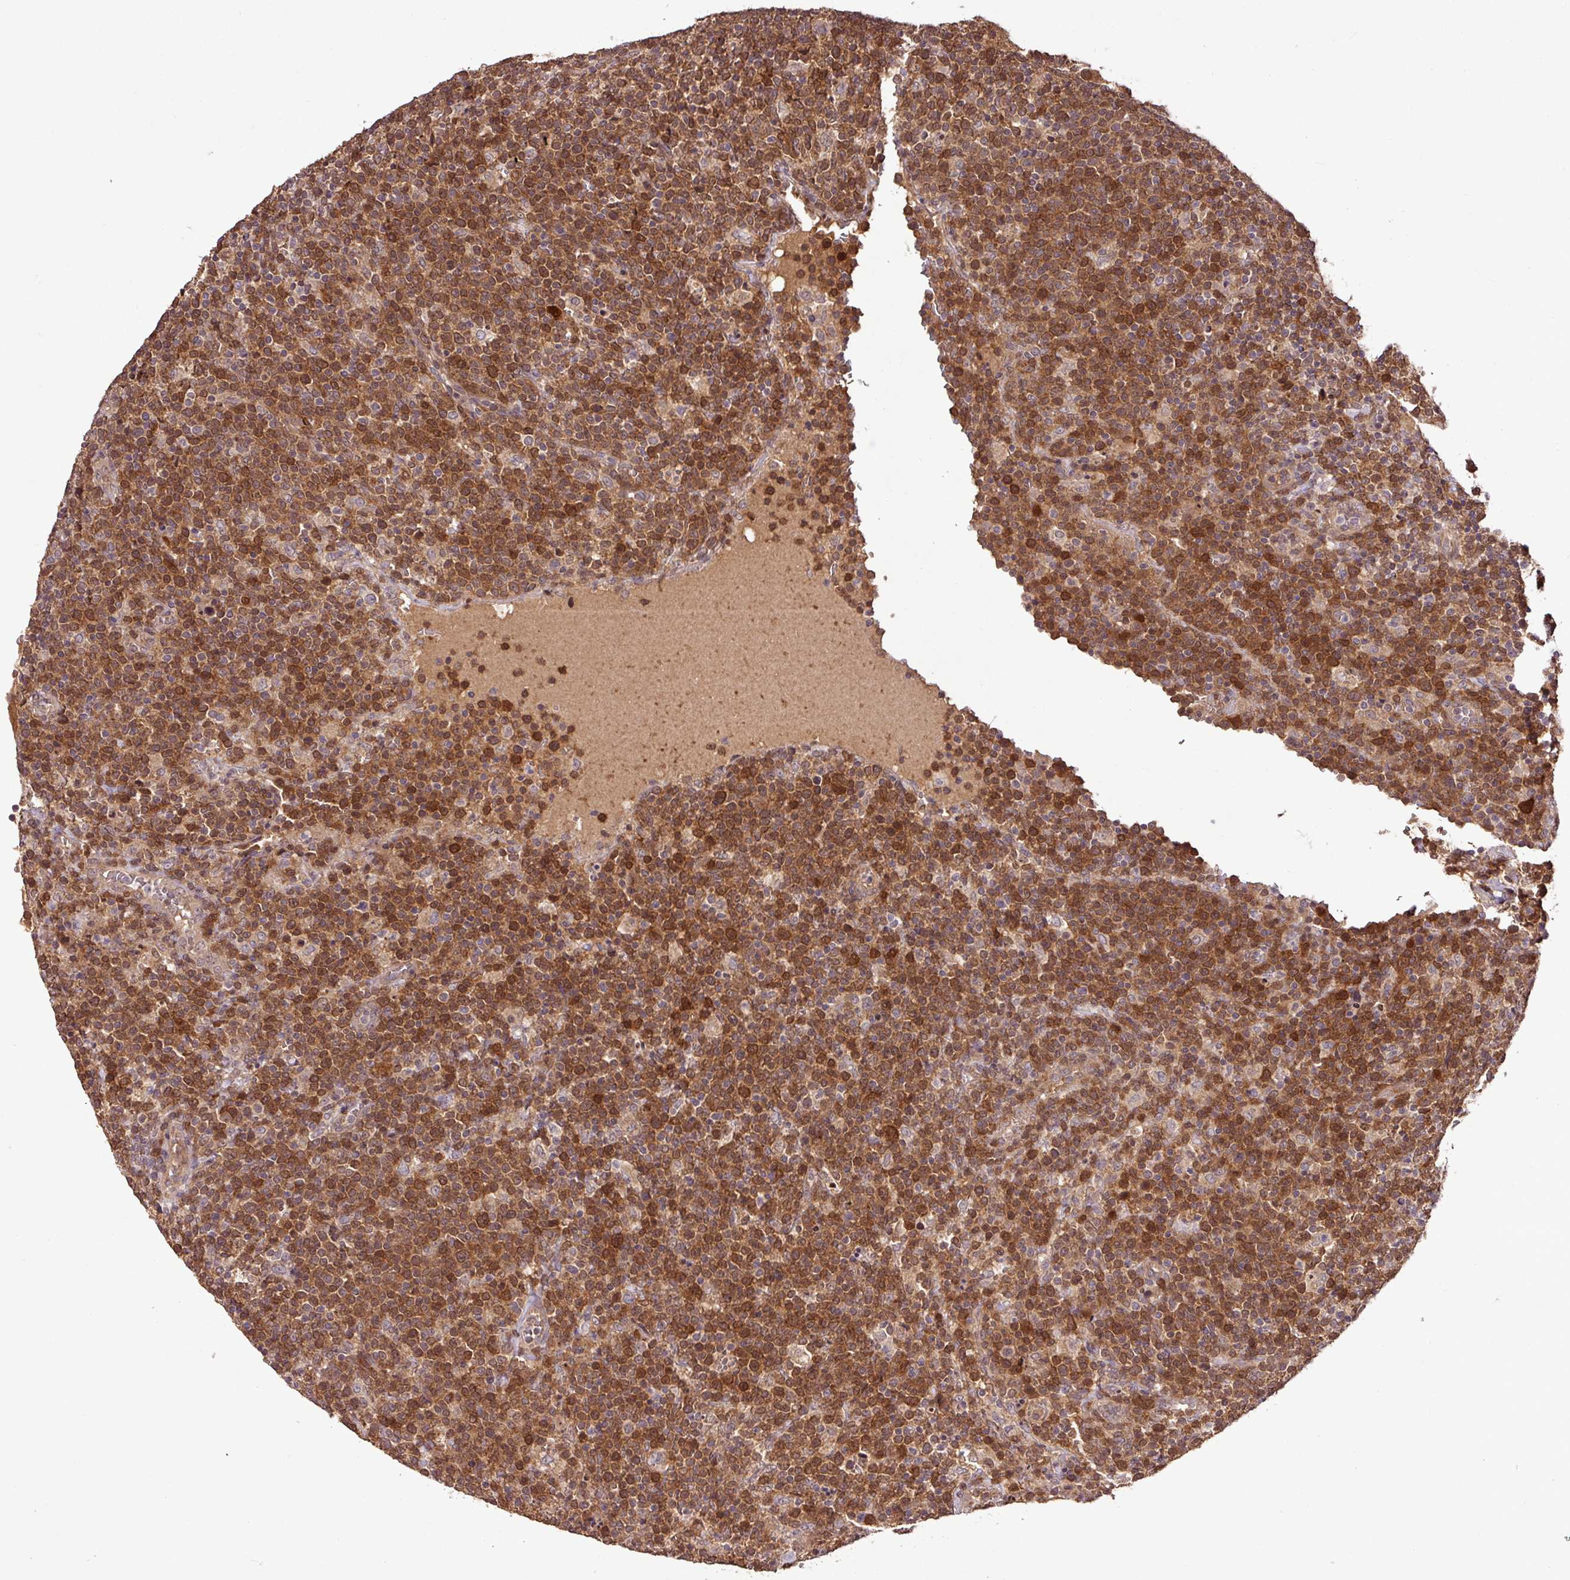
{"staining": {"intensity": "strong", "quantity": ">75%", "location": "cytoplasmic/membranous,nuclear"}, "tissue": "lymphoma", "cell_type": "Tumor cells", "image_type": "cancer", "snomed": [{"axis": "morphology", "description": "Malignant lymphoma, non-Hodgkin's type, High grade"}, {"axis": "topography", "description": "Lymph node"}], "caption": "The photomicrograph shows immunohistochemical staining of malignant lymphoma, non-Hodgkin's type (high-grade). There is strong cytoplasmic/membranous and nuclear staining is seen in approximately >75% of tumor cells.", "gene": "FAIM", "patient": {"sex": "male", "age": 61}}